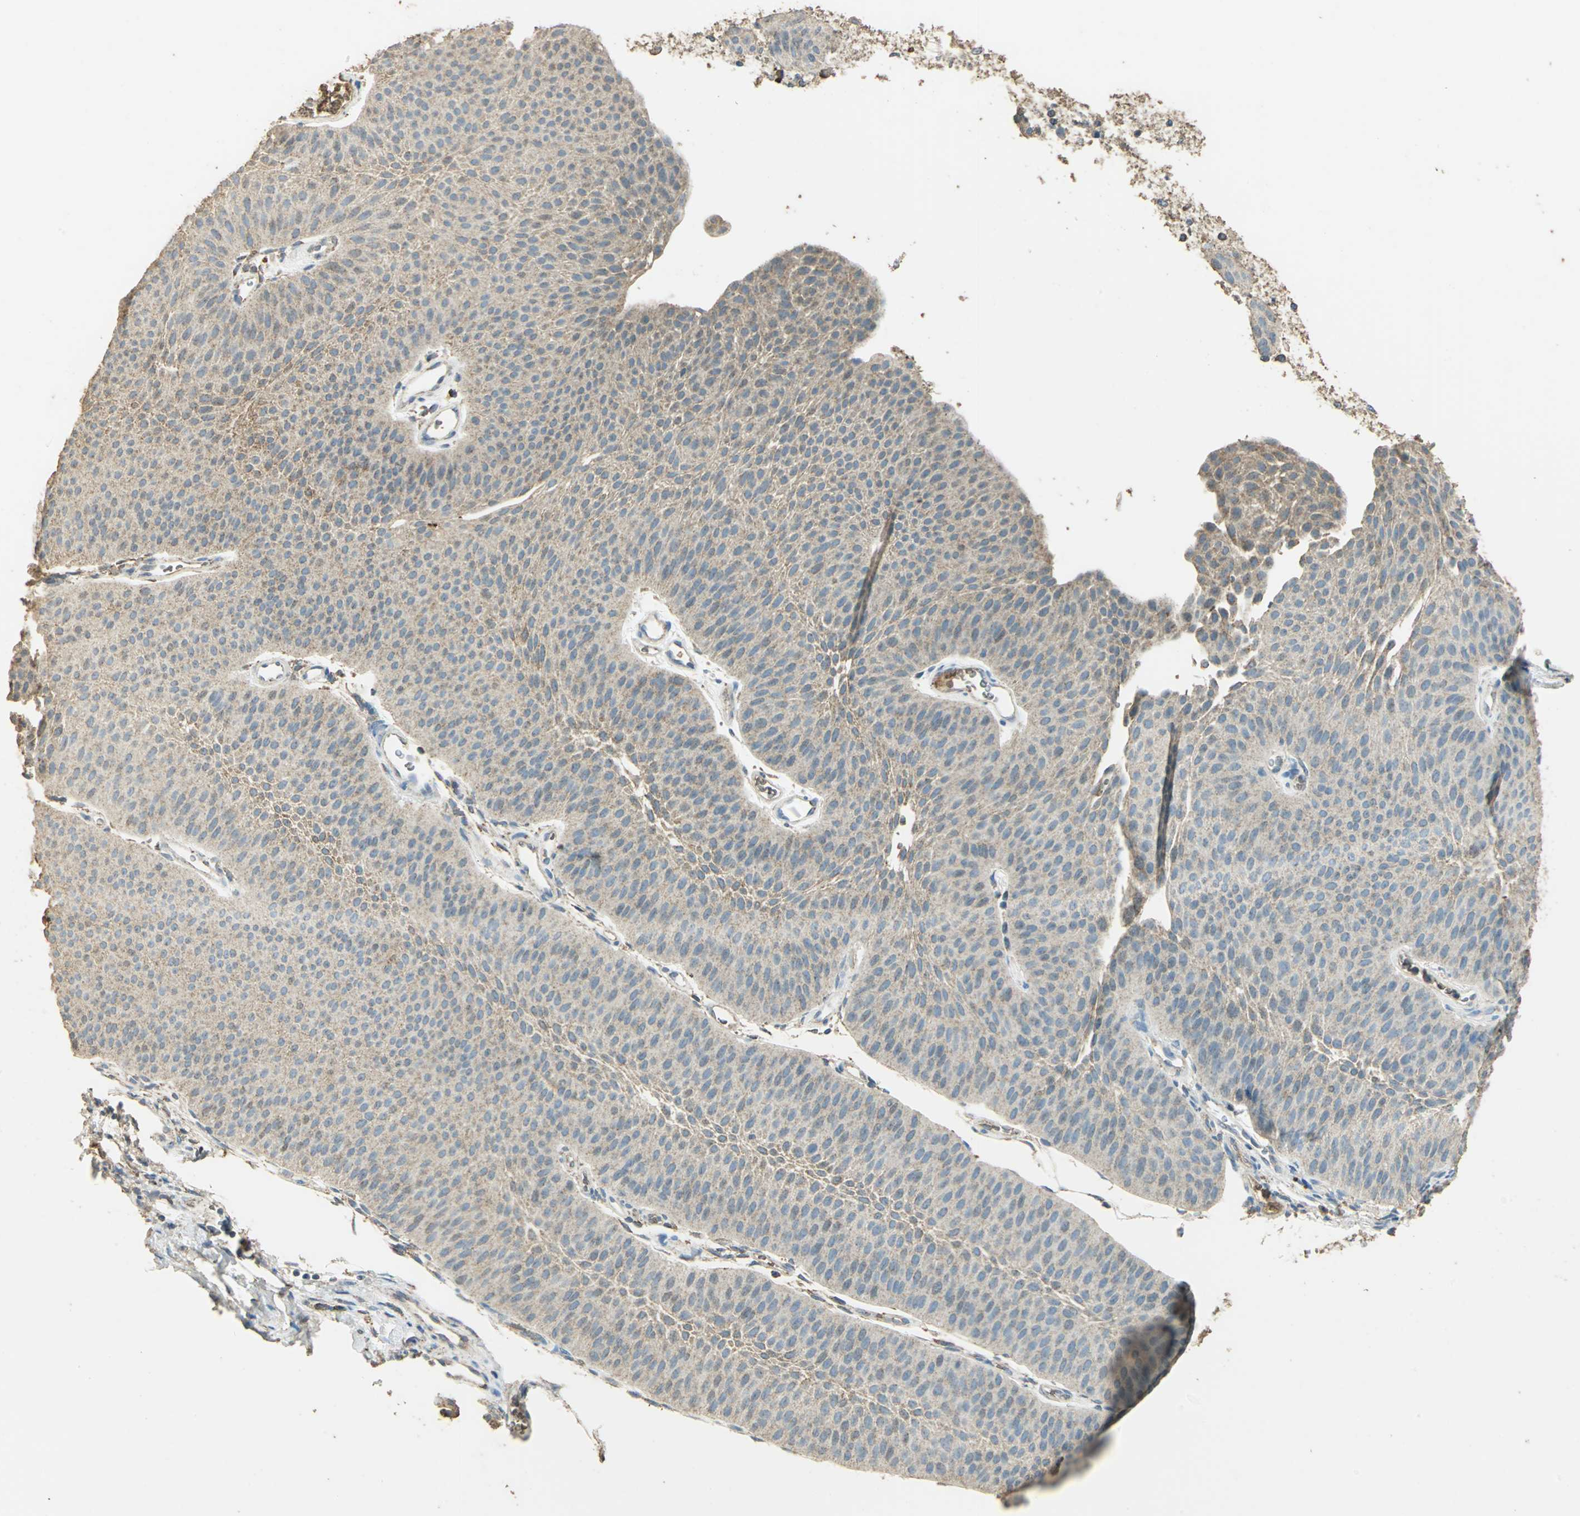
{"staining": {"intensity": "weak", "quantity": ">75%", "location": "cytoplasmic/membranous"}, "tissue": "urothelial cancer", "cell_type": "Tumor cells", "image_type": "cancer", "snomed": [{"axis": "morphology", "description": "Urothelial carcinoma, Low grade"}, {"axis": "topography", "description": "Urinary bladder"}], "caption": "The photomicrograph exhibits immunohistochemical staining of urothelial cancer. There is weak cytoplasmic/membranous expression is seen in about >75% of tumor cells.", "gene": "TRAPPC2", "patient": {"sex": "female", "age": 60}}